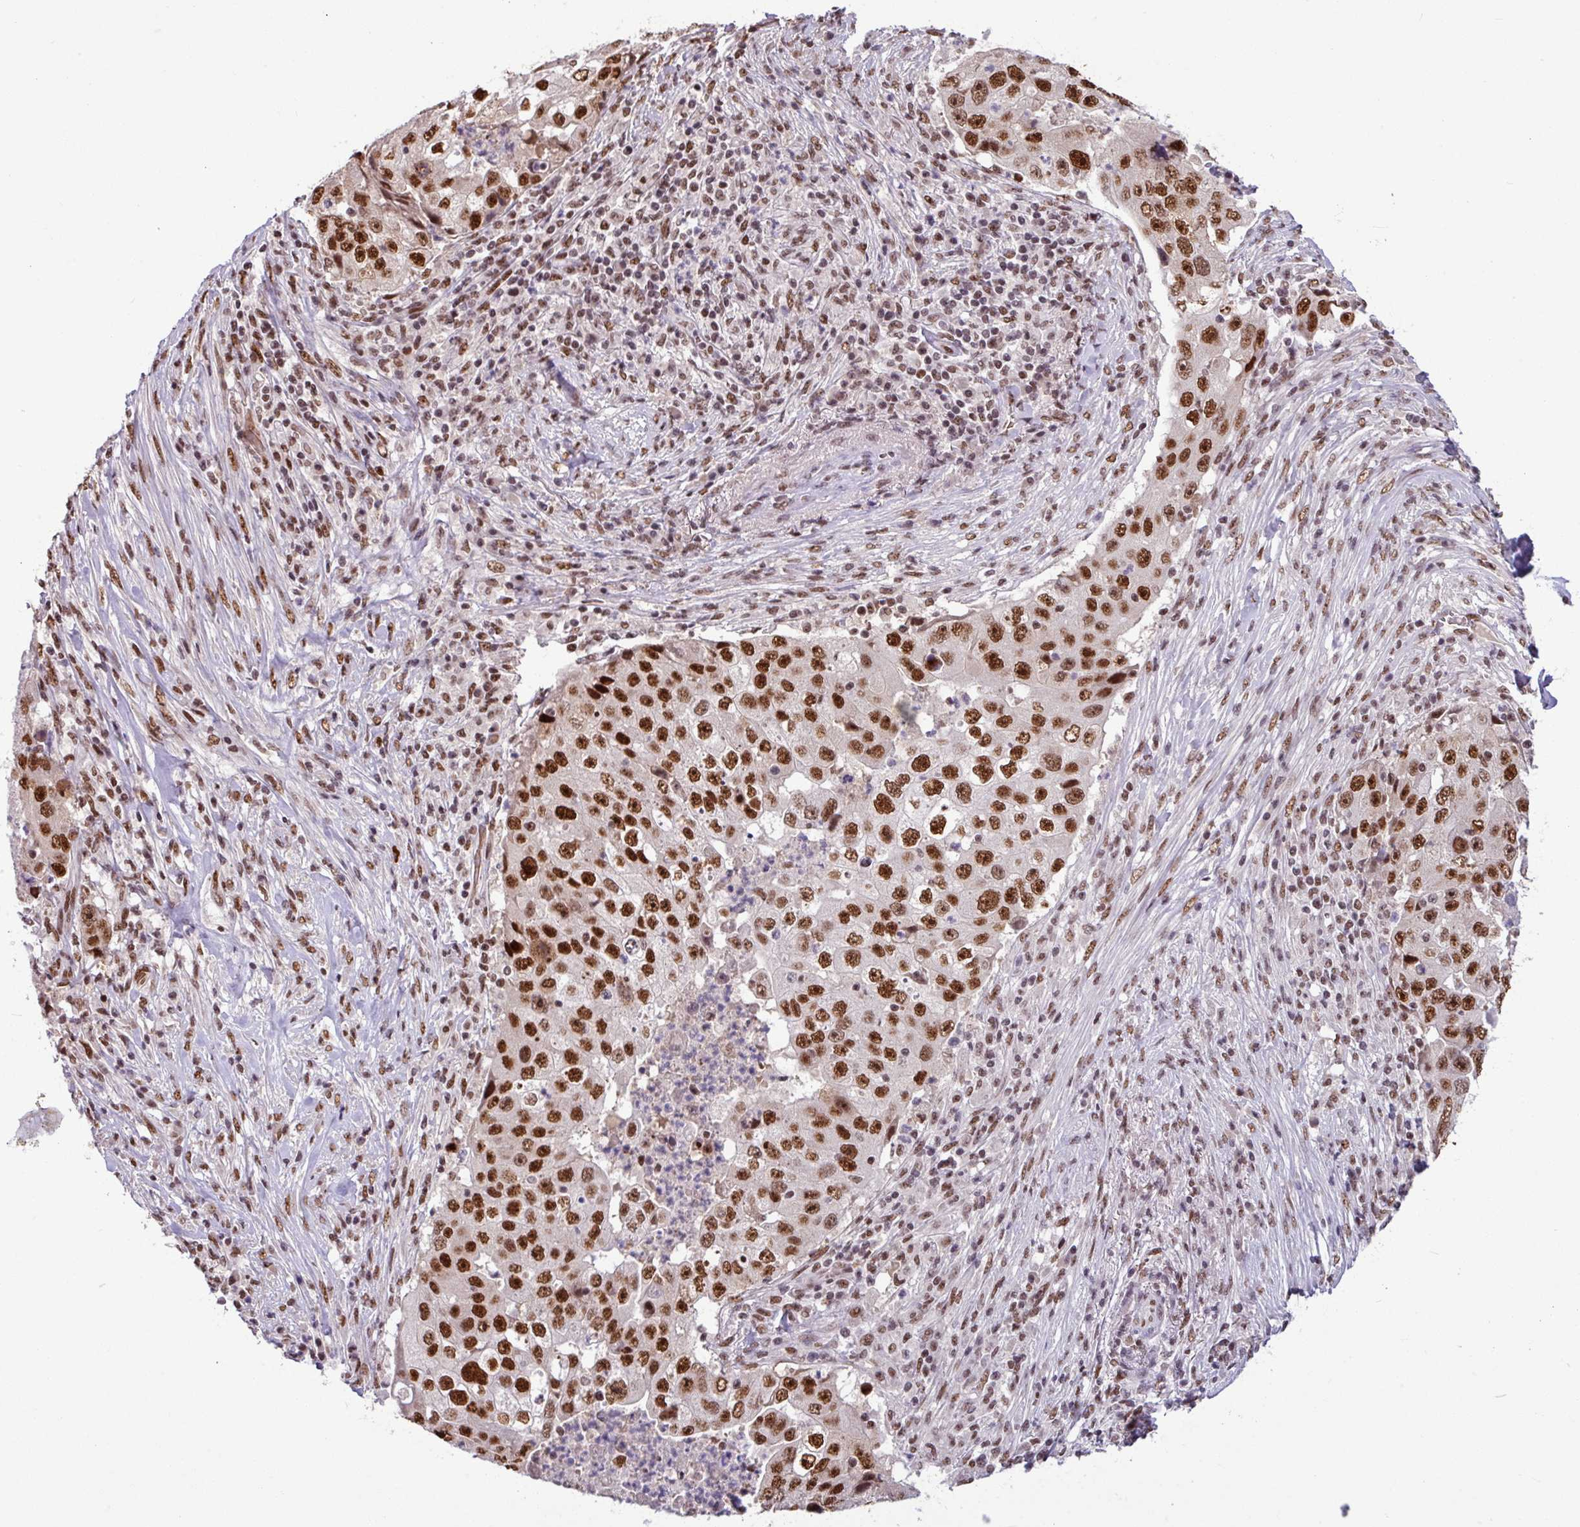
{"staining": {"intensity": "strong", "quantity": ">75%", "location": "nuclear"}, "tissue": "lung cancer", "cell_type": "Tumor cells", "image_type": "cancer", "snomed": [{"axis": "morphology", "description": "Squamous cell carcinoma, NOS"}, {"axis": "topography", "description": "Lung"}], "caption": "Human lung cancer stained with a protein marker reveals strong staining in tumor cells.", "gene": "TDG", "patient": {"sex": "male", "age": 64}}